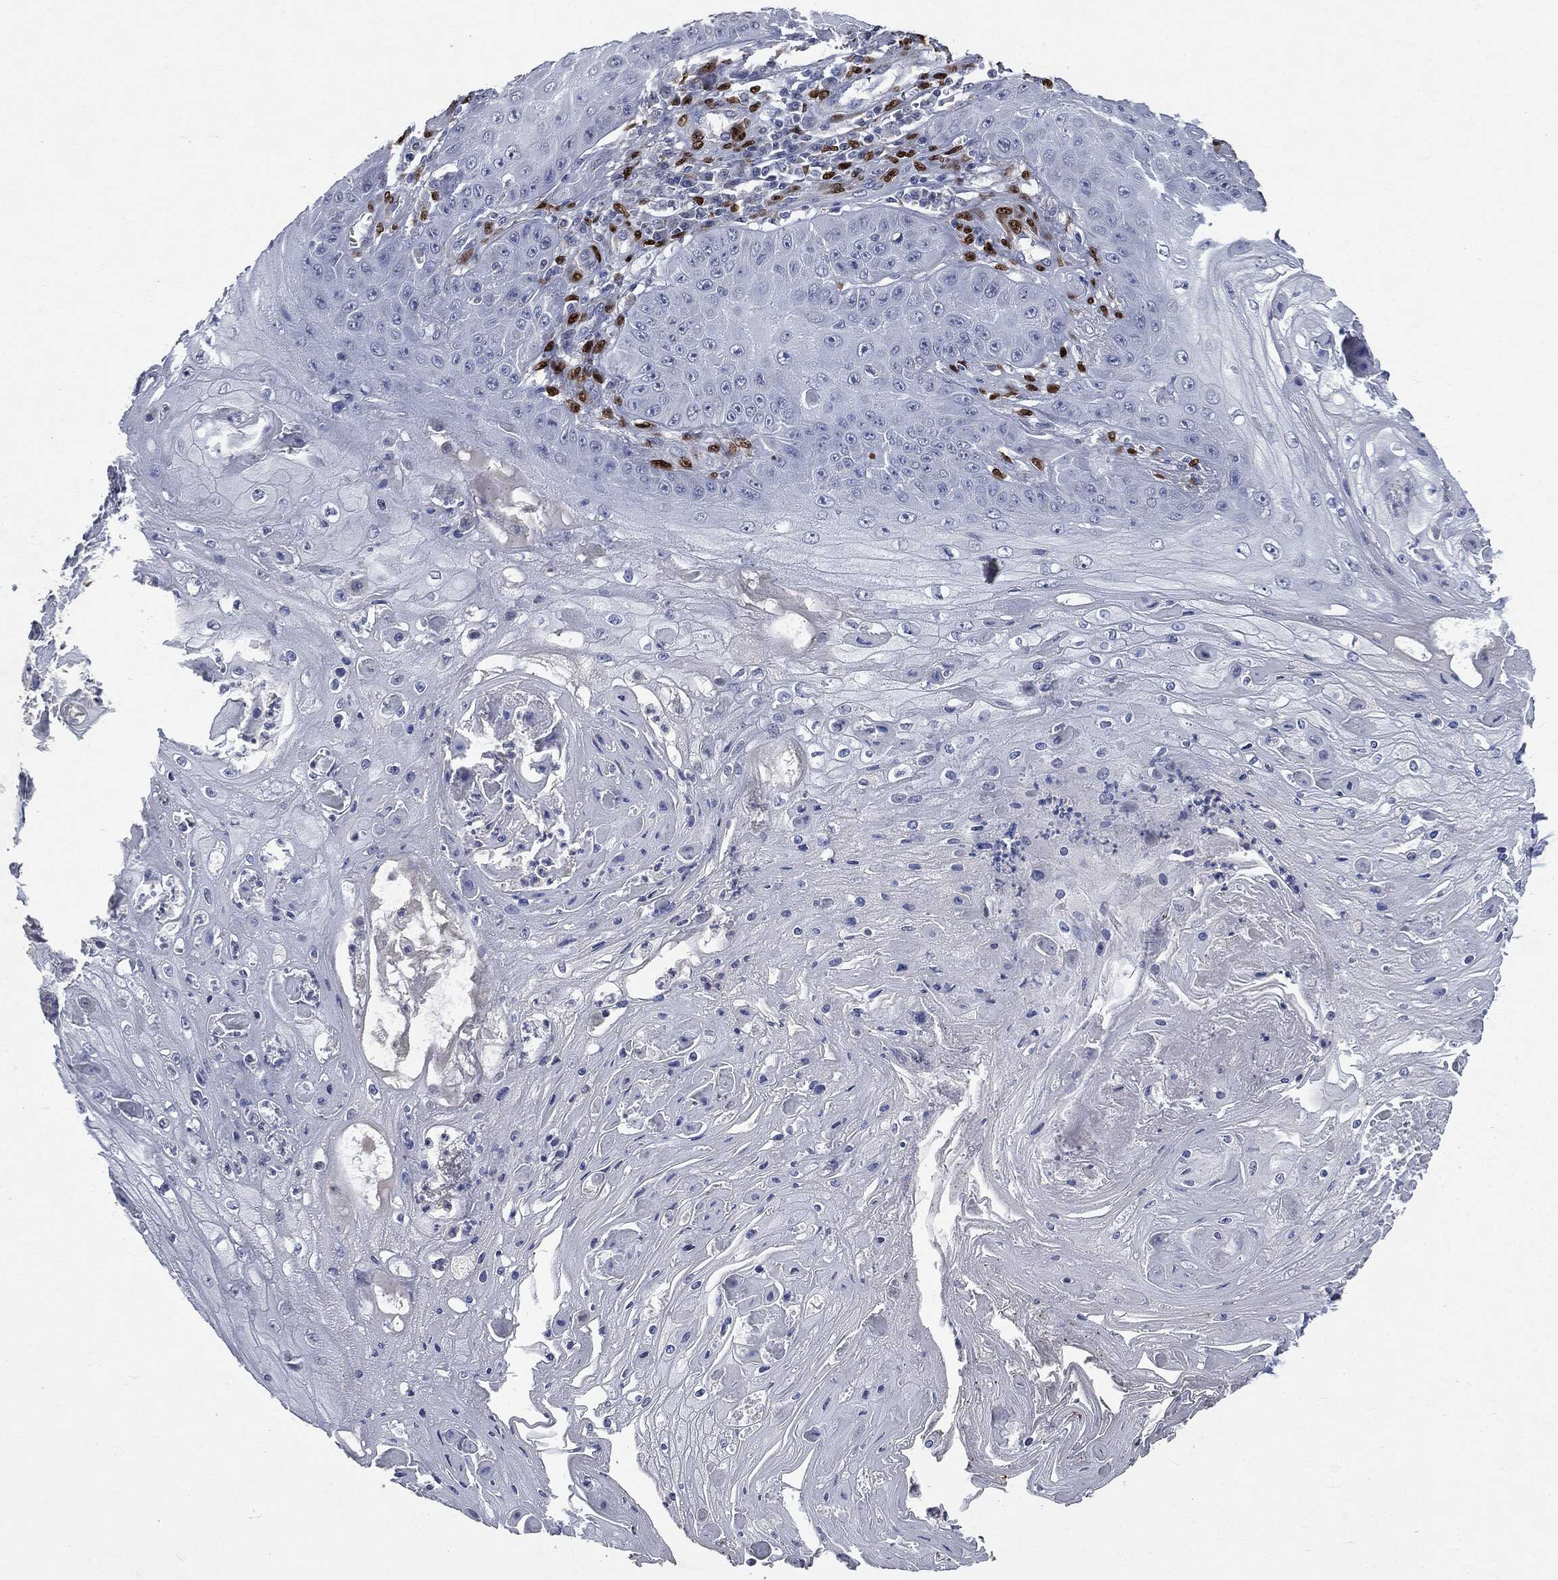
{"staining": {"intensity": "negative", "quantity": "none", "location": "none"}, "tissue": "skin cancer", "cell_type": "Tumor cells", "image_type": "cancer", "snomed": [{"axis": "morphology", "description": "Squamous cell carcinoma, NOS"}, {"axis": "topography", "description": "Skin"}], "caption": "This is a micrograph of IHC staining of skin cancer (squamous cell carcinoma), which shows no positivity in tumor cells.", "gene": "CASD1", "patient": {"sex": "male", "age": 70}}